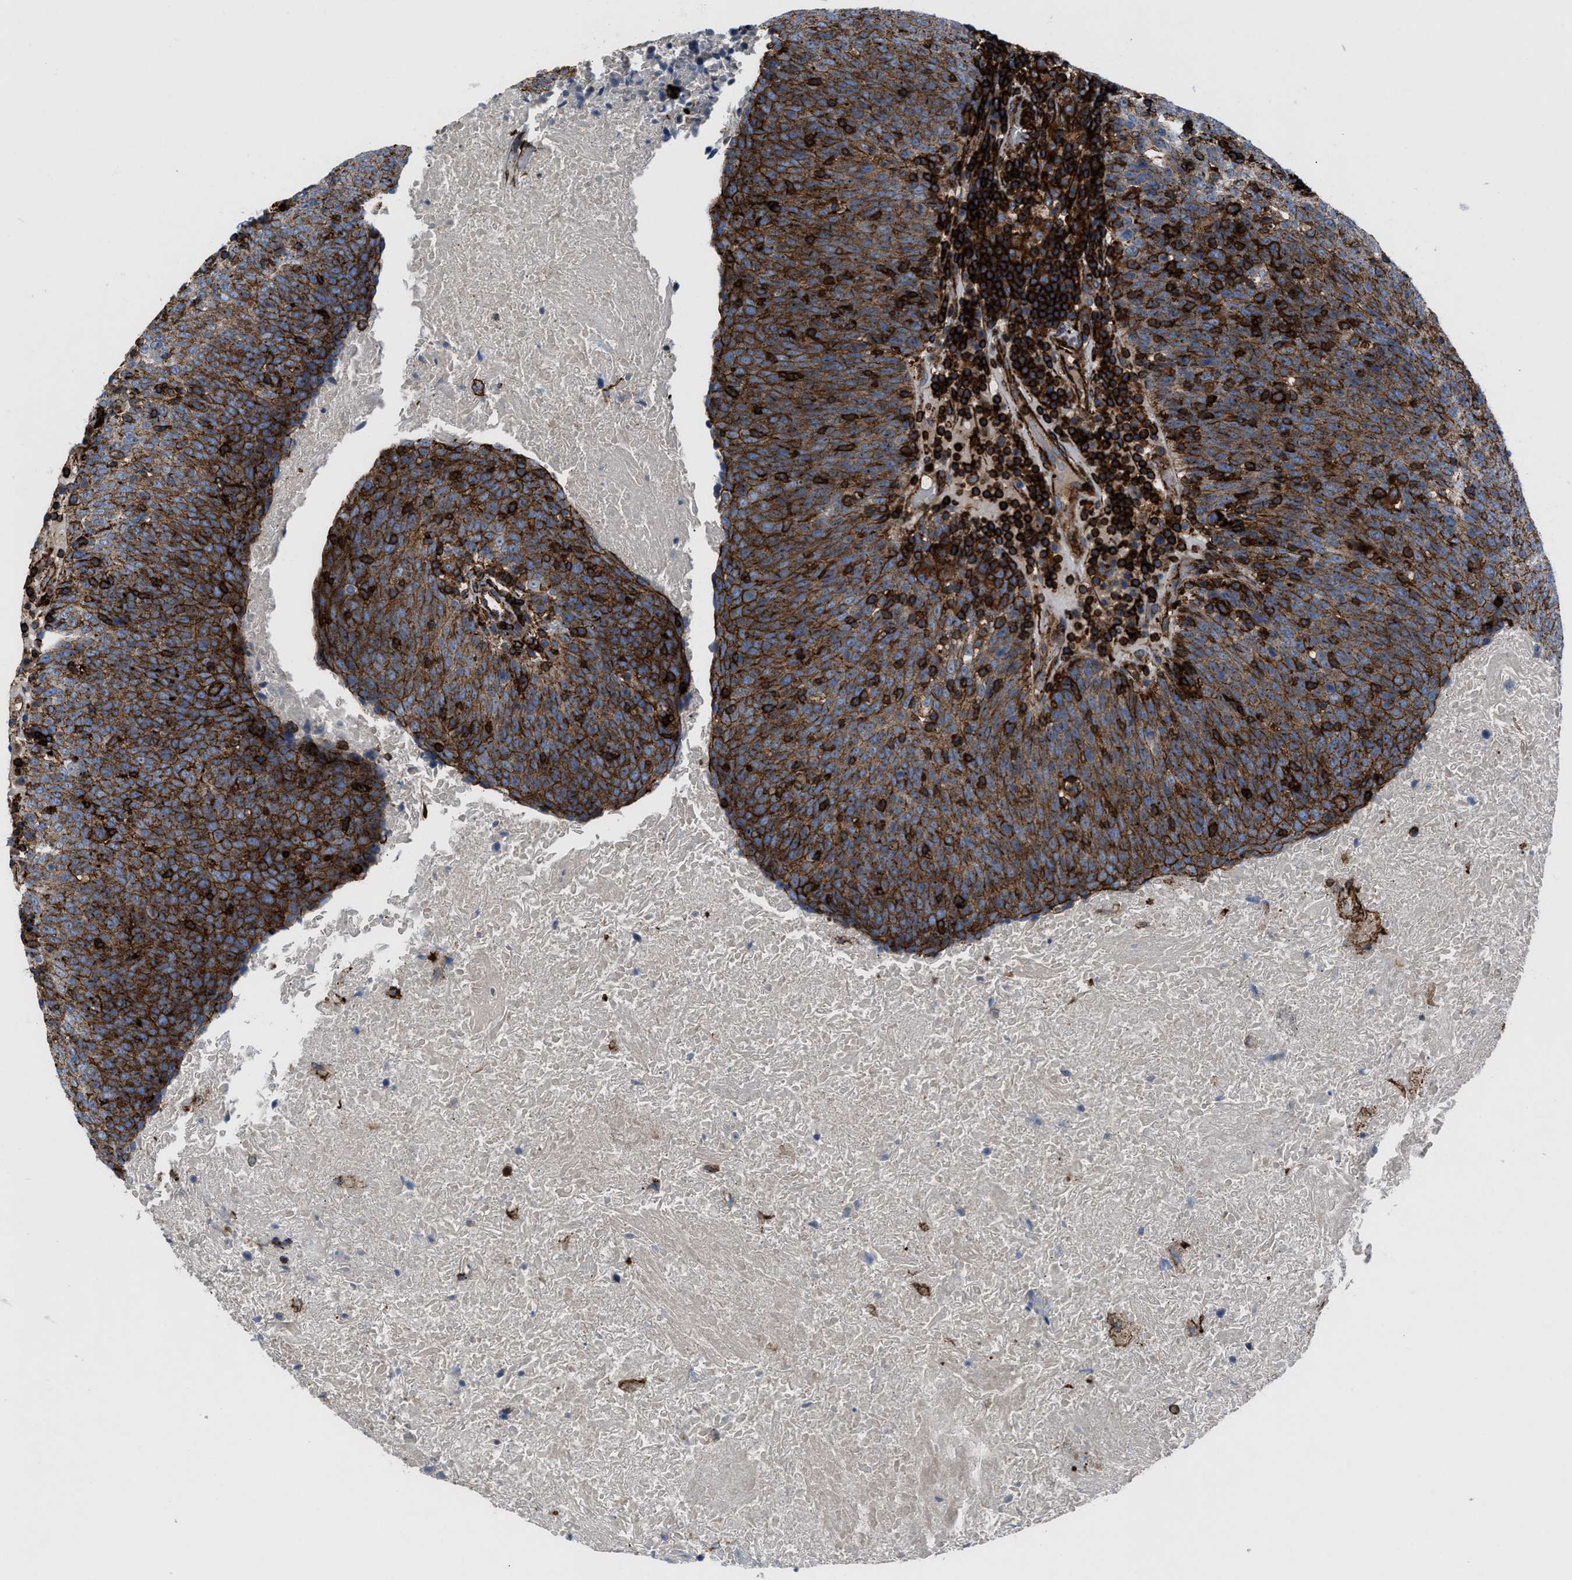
{"staining": {"intensity": "strong", "quantity": ">75%", "location": "cytoplasmic/membranous"}, "tissue": "head and neck cancer", "cell_type": "Tumor cells", "image_type": "cancer", "snomed": [{"axis": "morphology", "description": "Squamous cell carcinoma, NOS"}, {"axis": "morphology", "description": "Squamous cell carcinoma, metastatic, NOS"}, {"axis": "topography", "description": "Lymph node"}, {"axis": "topography", "description": "Head-Neck"}], "caption": "Brown immunohistochemical staining in human head and neck cancer (metastatic squamous cell carcinoma) shows strong cytoplasmic/membranous expression in about >75% of tumor cells. (DAB (3,3'-diaminobenzidine) IHC with brightfield microscopy, high magnification).", "gene": "AGPAT2", "patient": {"sex": "male", "age": 62}}